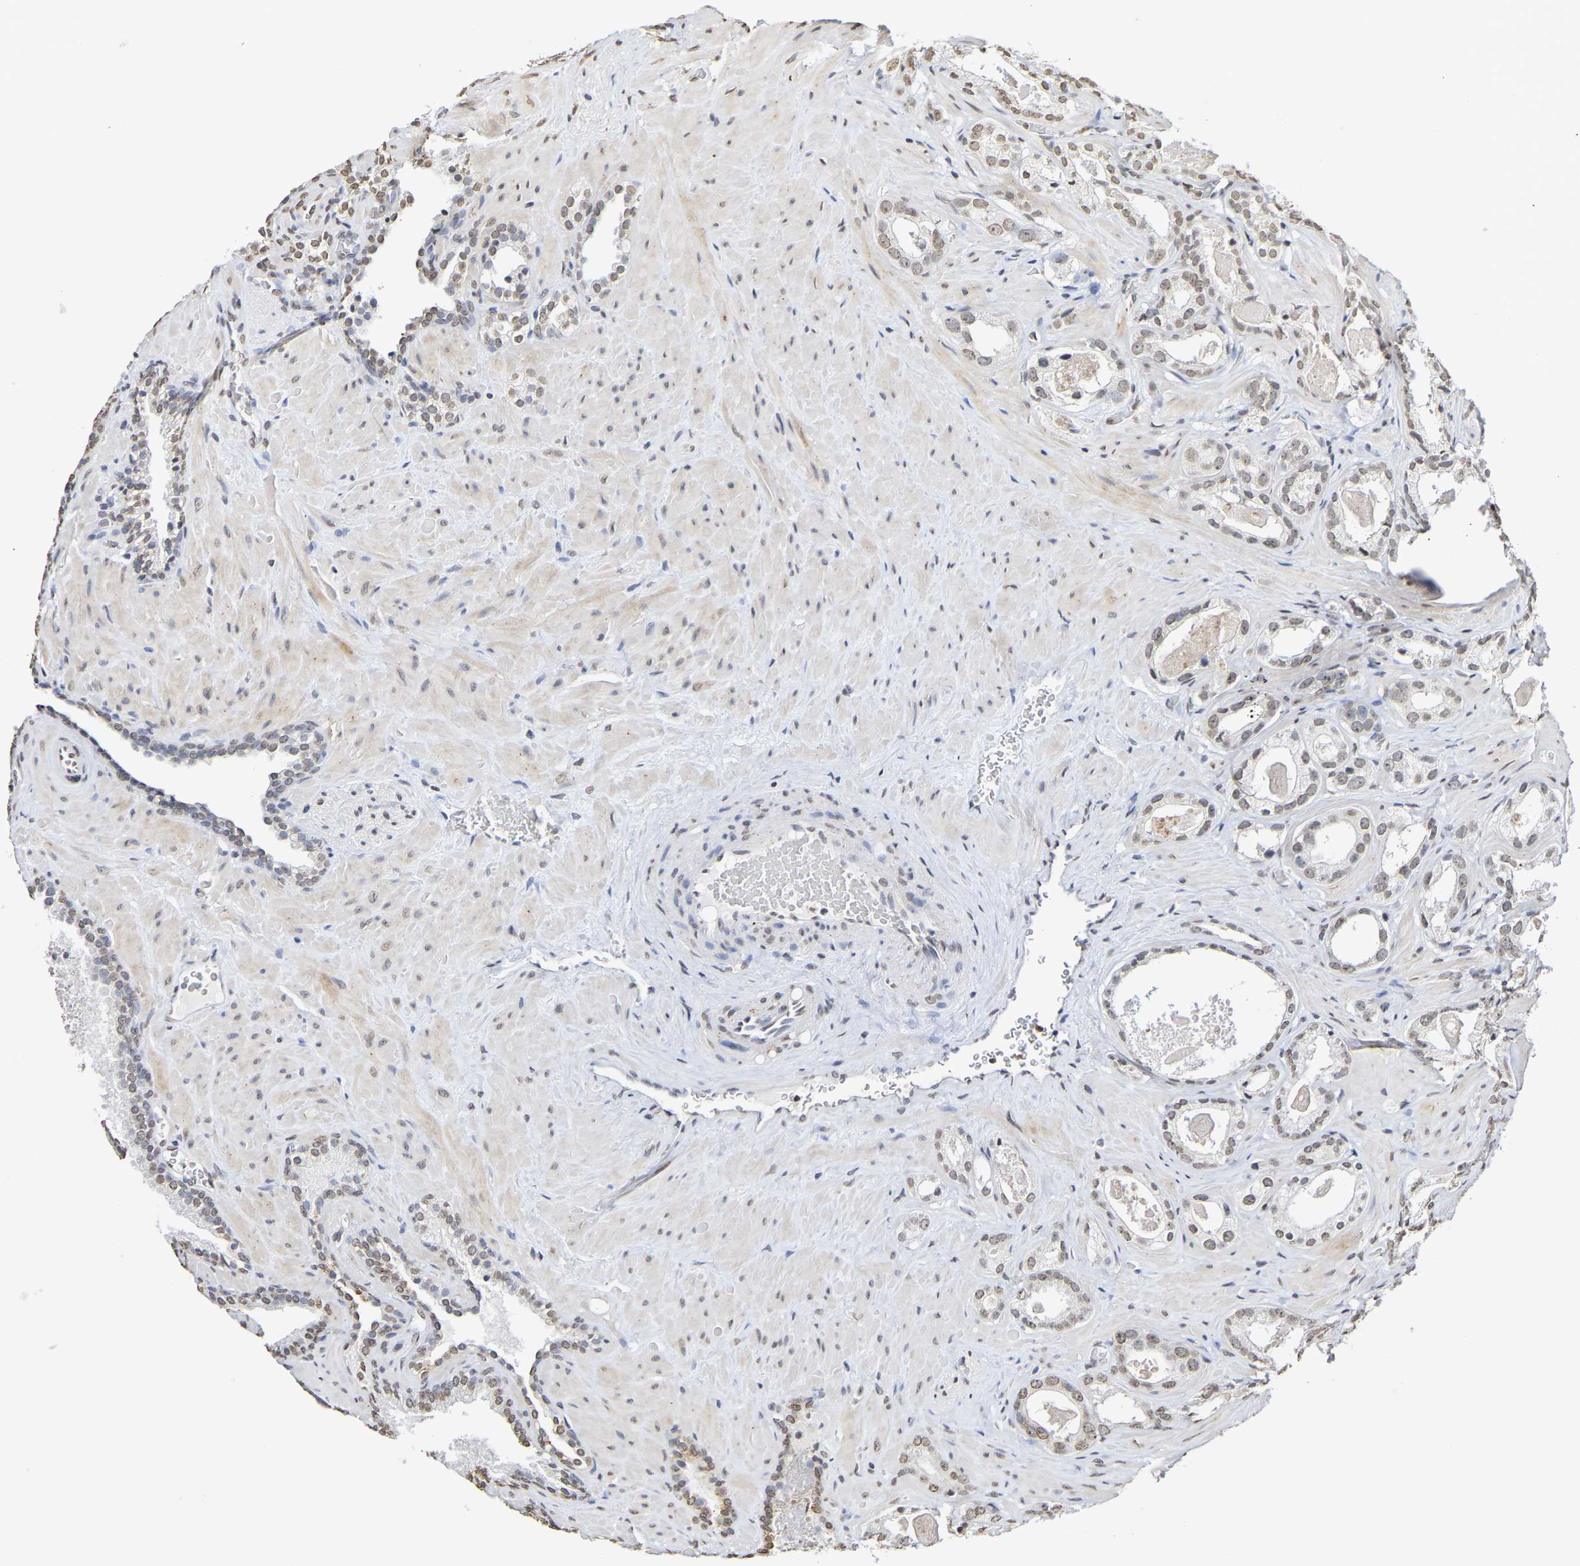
{"staining": {"intensity": "weak", "quantity": ">75%", "location": "nuclear"}, "tissue": "prostate cancer", "cell_type": "Tumor cells", "image_type": "cancer", "snomed": [{"axis": "morphology", "description": "Adenocarcinoma, High grade"}, {"axis": "topography", "description": "Prostate"}], "caption": "The photomicrograph shows immunohistochemical staining of high-grade adenocarcinoma (prostate). There is weak nuclear staining is present in about >75% of tumor cells. (DAB (3,3'-diaminobenzidine) IHC with brightfield microscopy, high magnification).", "gene": "ATF4", "patient": {"sex": "male", "age": 64}}